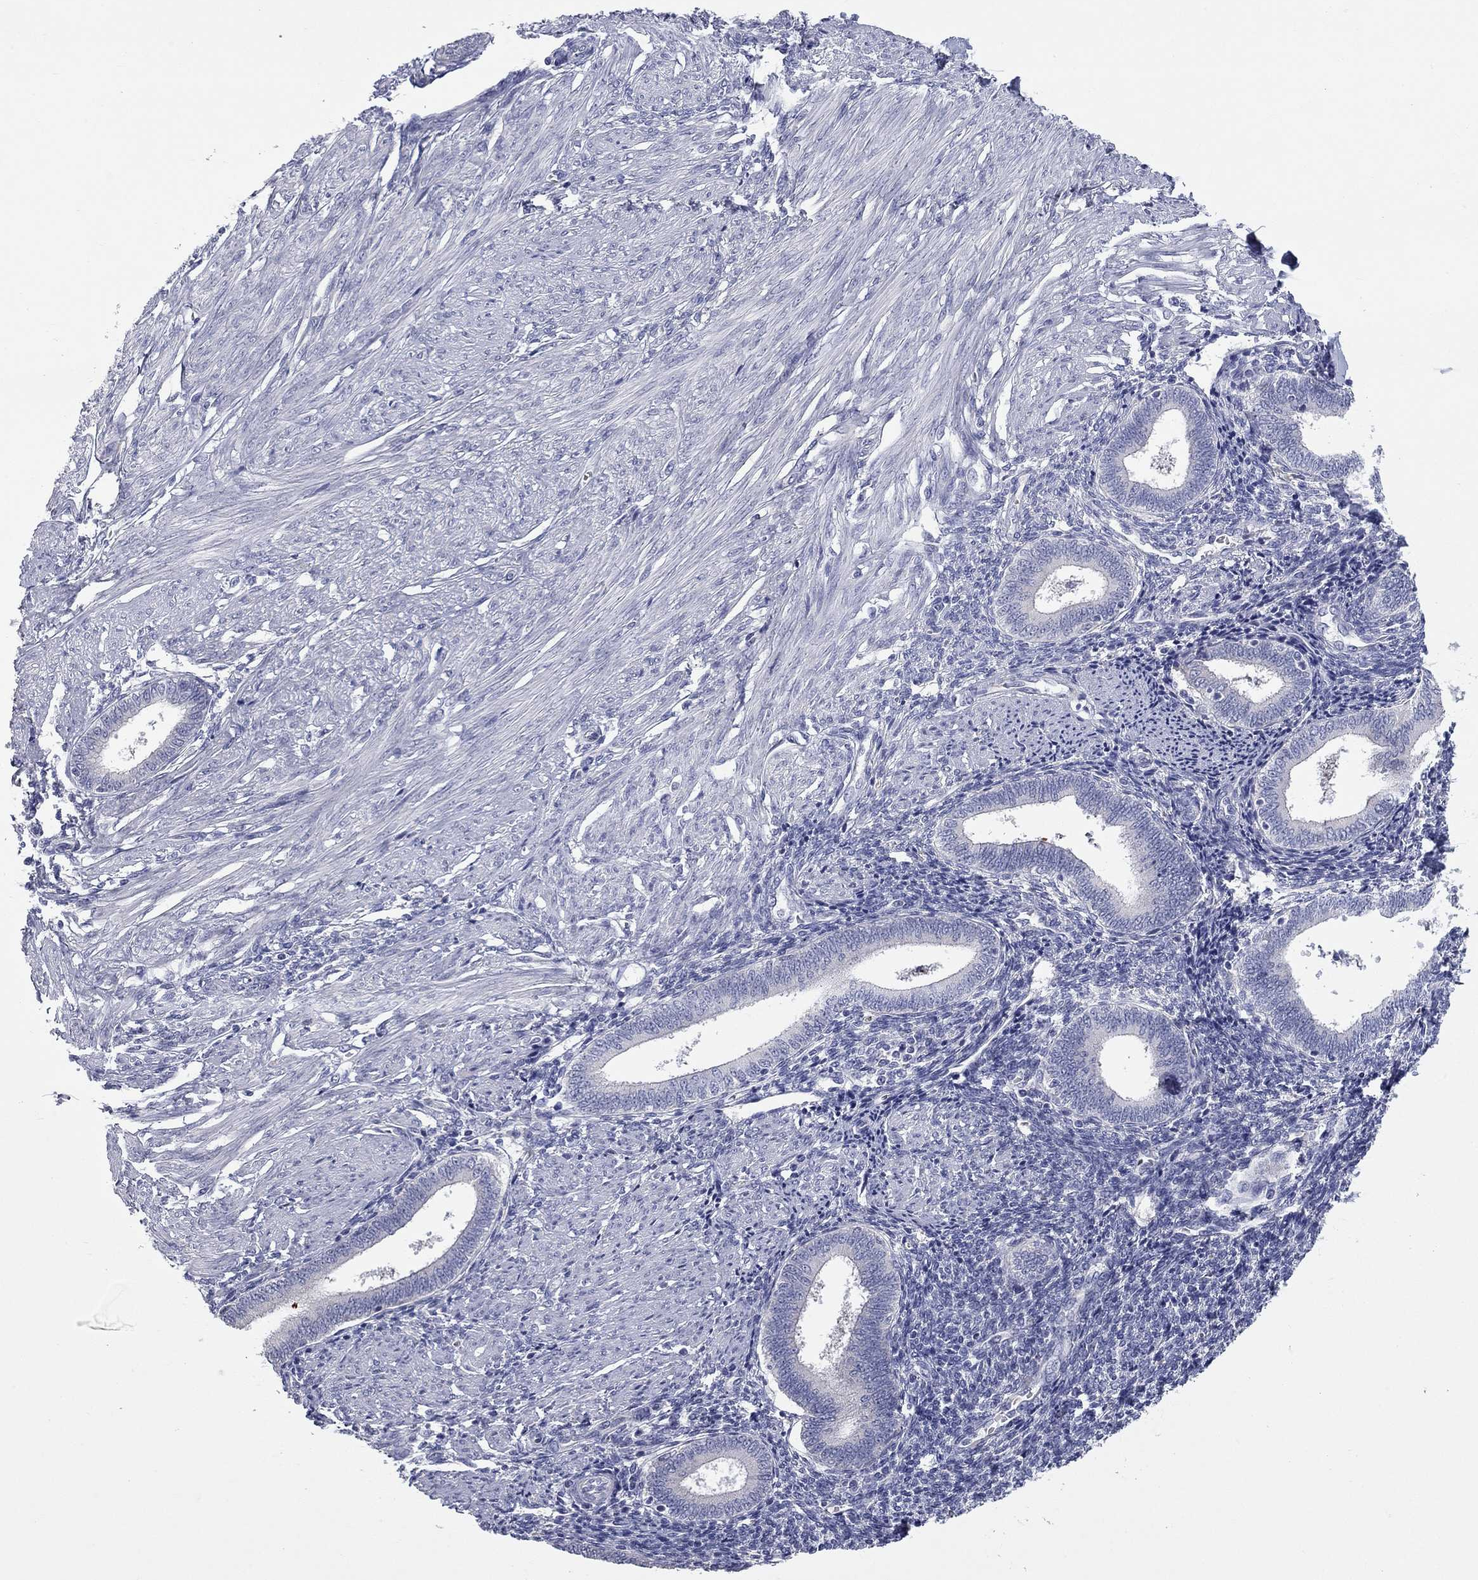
{"staining": {"intensity": "negative", "quantity": "none", "location": "none"}, "tissue": "endometrium", "cell_type": "Cells in endometrial stroma", "image_type": "normal", "snomed": [{"axis": "morphology", "description": "Normal tissue, NOS"}, {"axis": "topography", "description": "Endometrium"}], "caption": "This is an immunohistochemistry image of unremarkable human endometrium. There is no staining in cells in endometrial stroma.", "gene": "UNC119B", "patient": {"sex": "female", "age": 42}}